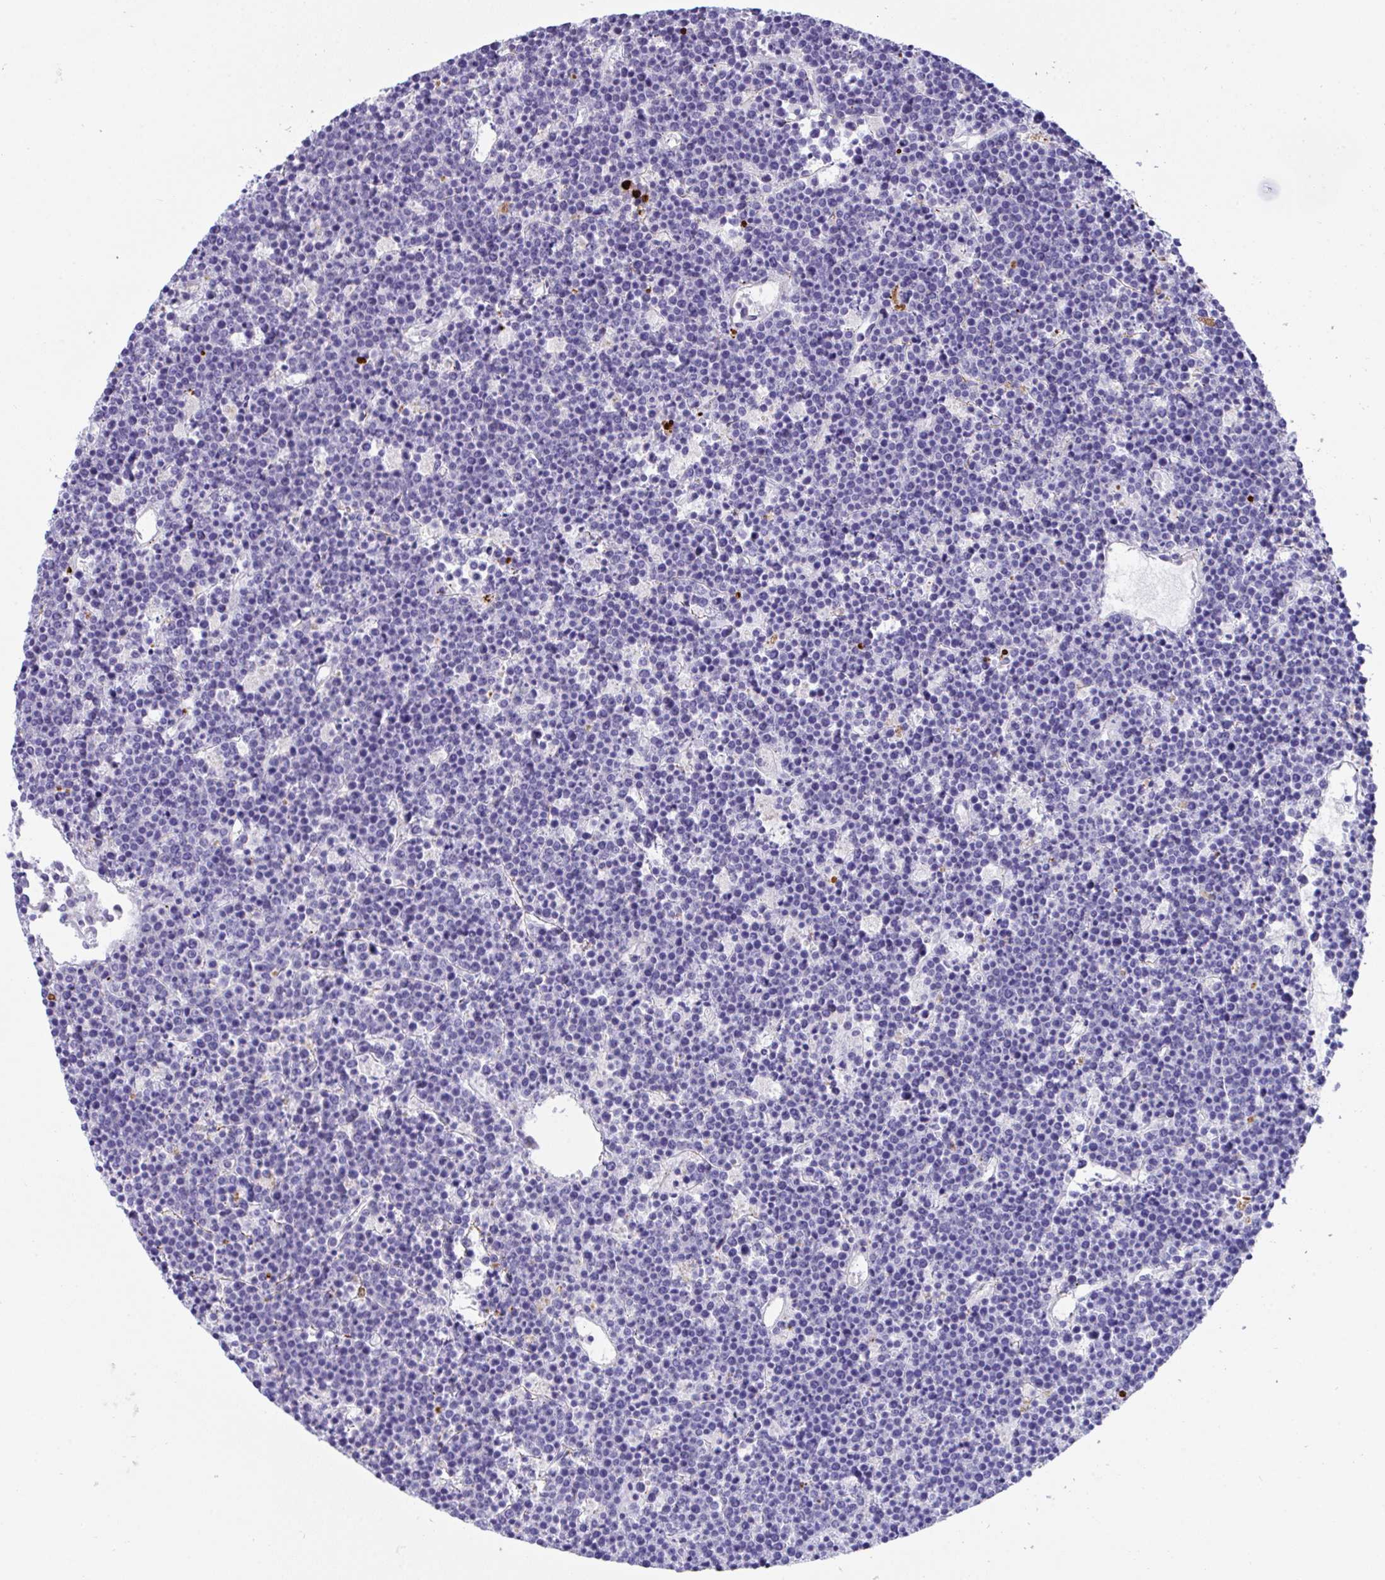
{"staining": {"intensity": "negative", "quantity": "none", "location": "none"}, "tissue": "lymphoma", "cell_type": "Tumor cells", "image_type": "cancer", "snomed": [{"axis": "morphology", "description": "Malignant lymphoma, non-Hodgkin's type, High grade"}, {"axis": "topography", "description": "Ovary"}], "caption": "Tumor cells are negative for brown protein staining in lymphoma. Brightfield microscopy of IHC stained with DAB (brown) and hematoxylin (blue), captured at high magnification.", "gene": "KMT2E", "patient": {"sex": "female", "age": 56}}